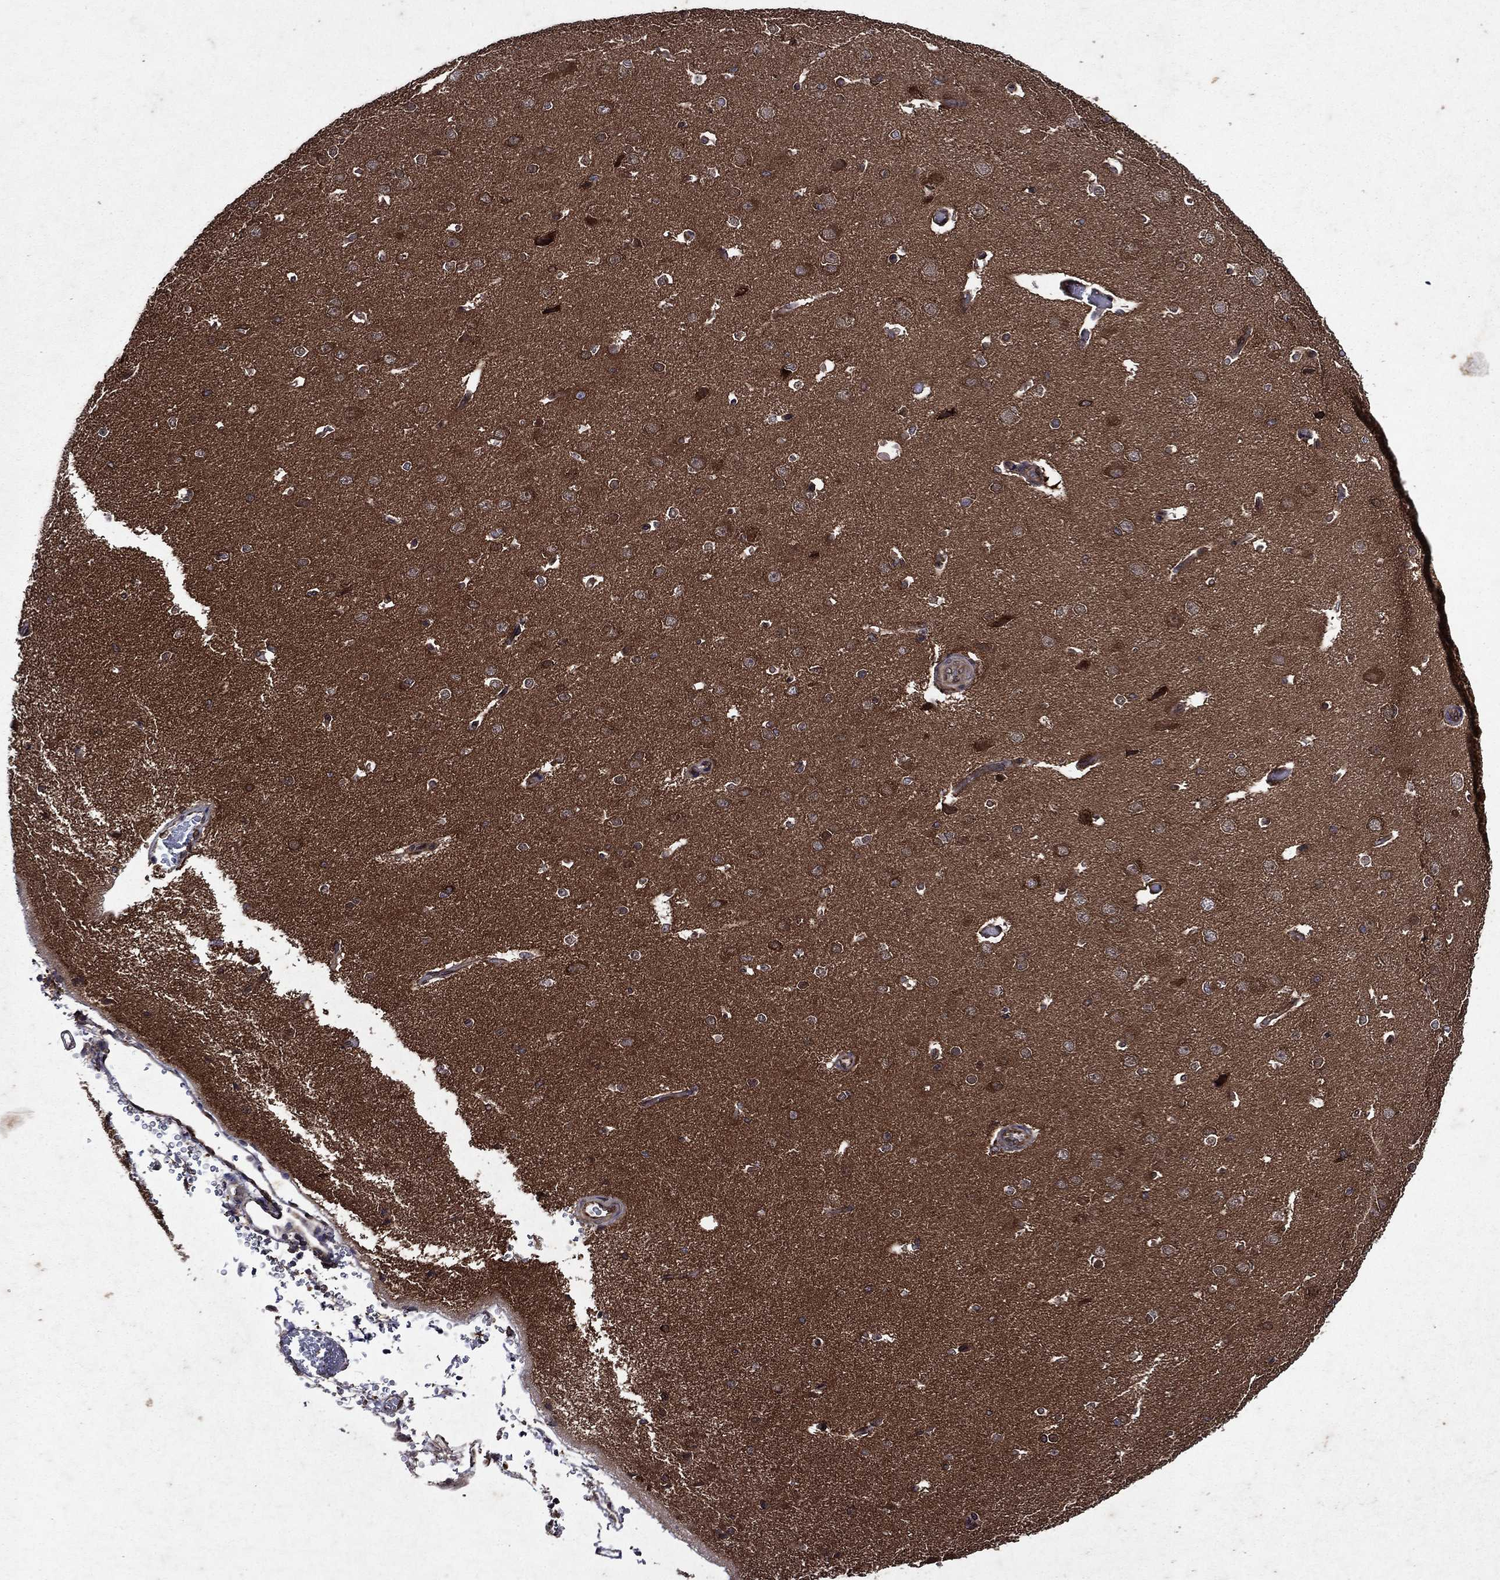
{"staining": {"intensity": "negative", "quantity": "none", "location": "none"}, "tissue": "cerebral cortex", "cell_type": "Endothelial cells", "image_type": "normal", "snomed": [{"axis": "morphology", "description": "Normal tissue, NOS"}, {"axis": "morphology", "description": "Inflammation, NOS"}, {"axis": "topography", "description": "Cerebral cortex"}], "caption": "This is an immunohistochemistry image of unremarkable cerebral cortex. There is no expression in endothelial cells.", "gene": "EIF2B4", "patient": {"sex": "male", "age": 6}}